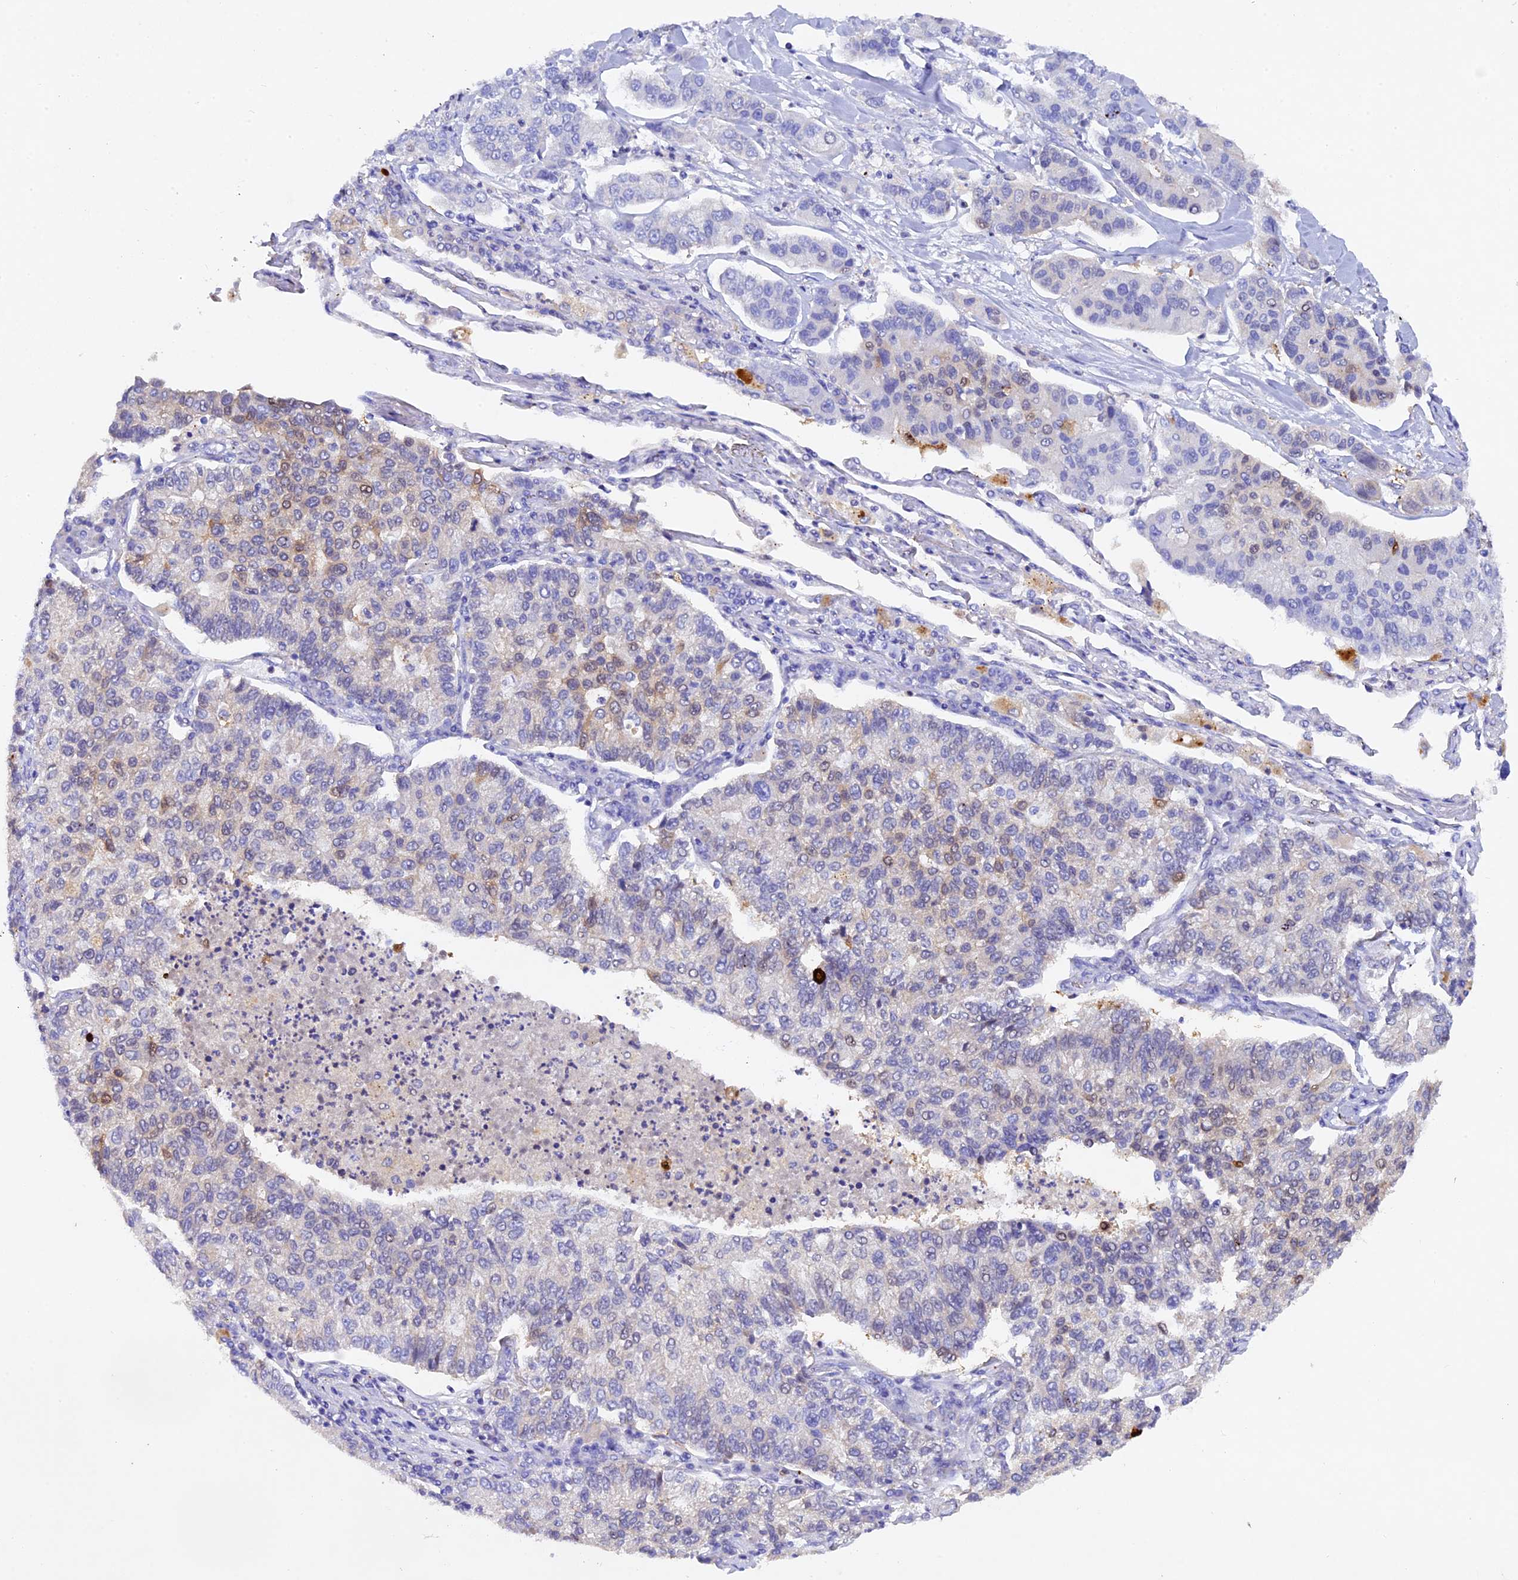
{"staining": {"intensity": "weak", "quantity": "<25%", "location": "cytoplasmic/membranous"}, "tissue": "lung cancer", "cell_type": "Tumor cells", "image_type": "cancer", "snomed": [{"axis": "morphology", "description": "Adenocarcinoma, NOS"}, {"axis": "topography", "description": "Lung"}], "caption": "An IHC photomicrograph of lung cancer (adenocarcinoma) is shown. There is no staining in tumor cells of lung cancer (adenocarcinoma).", "gene": "TGDS", "patient": {"sex": "male", "age": 49}}